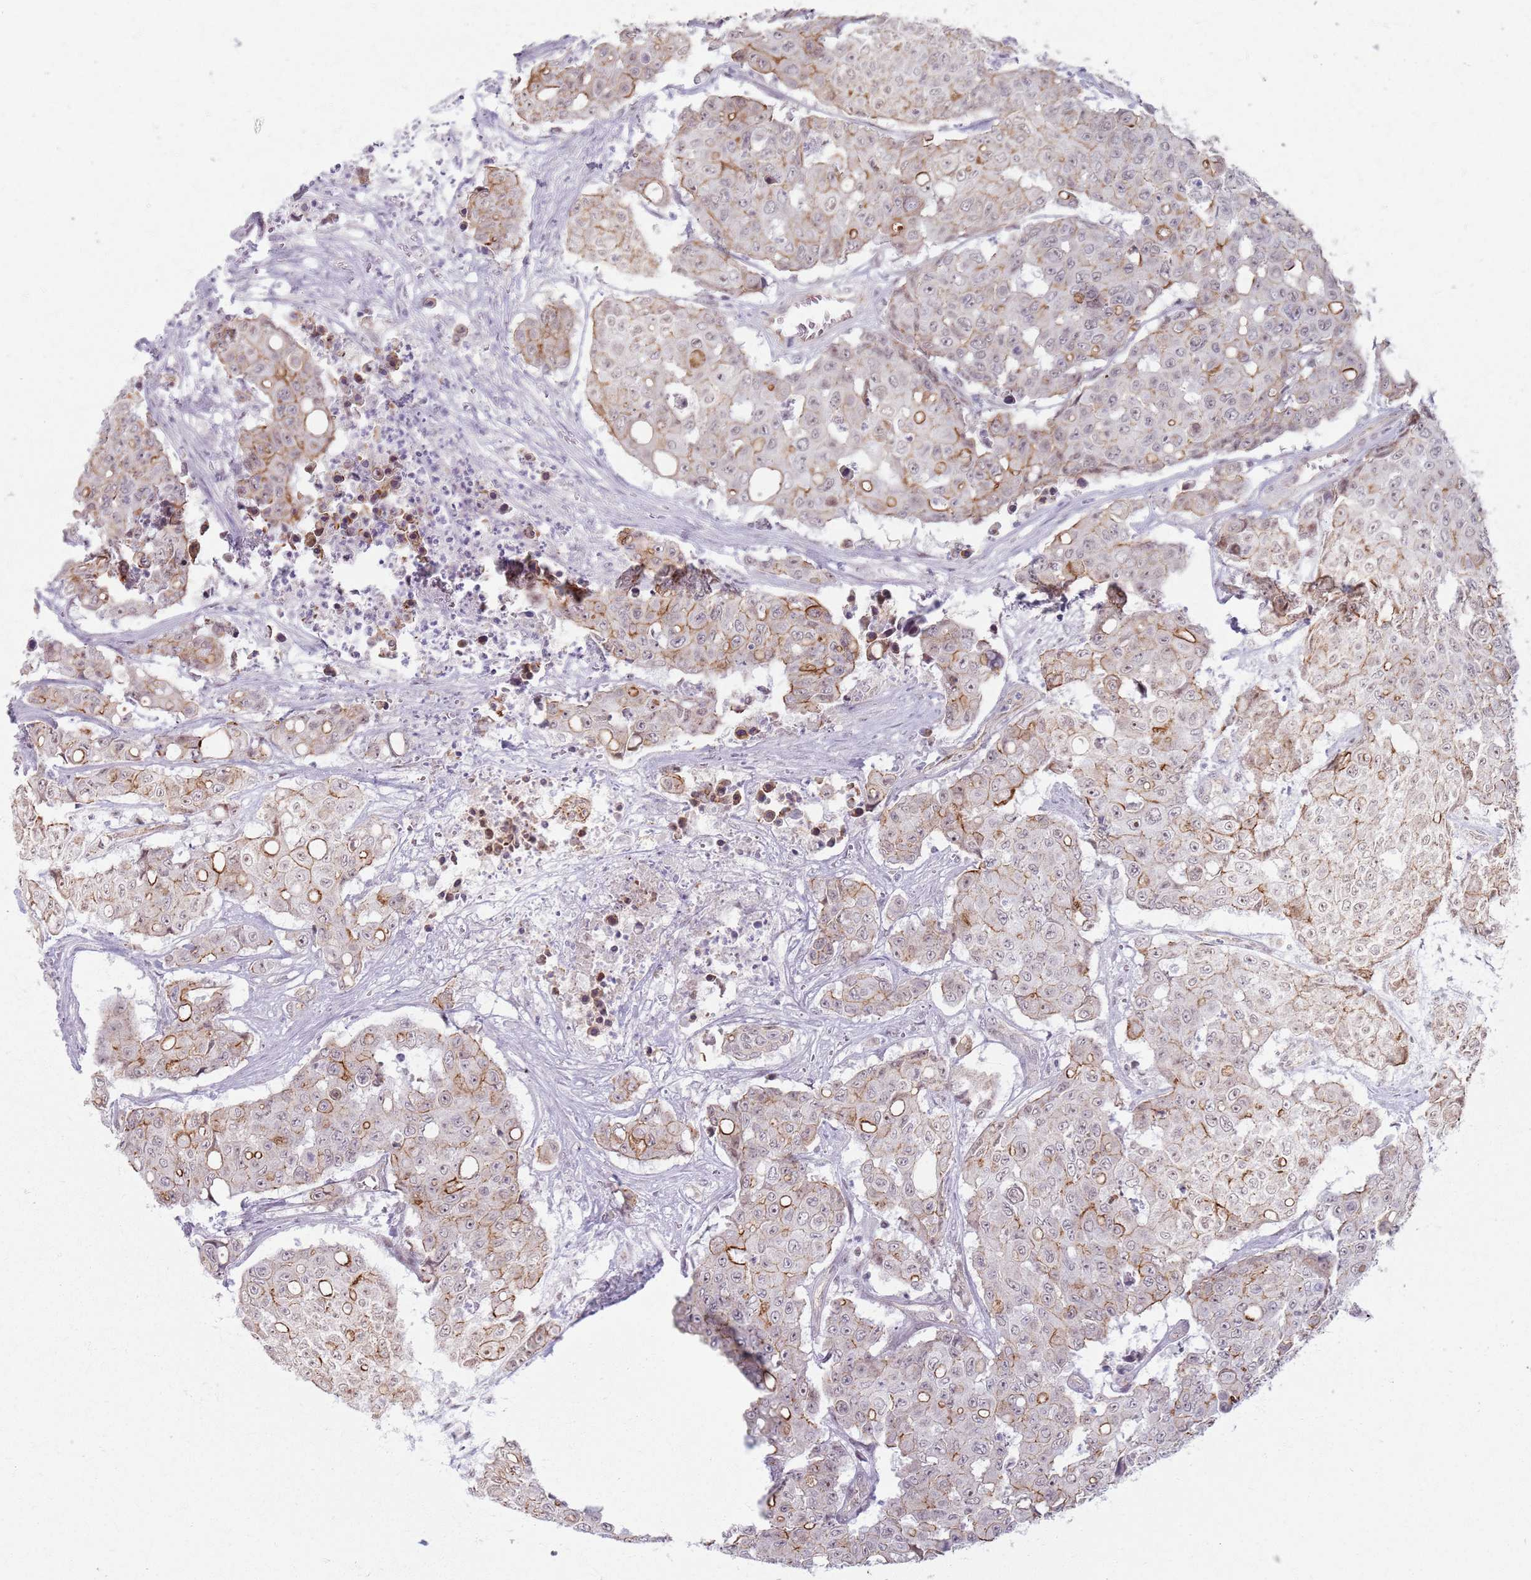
{"staining": {"intensity": "moderate", "quantity": "25%-75%", "location": "cytoplasmic/membranous"}, "tissue": "colorectal cancer", "cell_type": "Tumor cells", "image_type": "cancer", "snomed": [{"axis": "morphology", "description": "Adenocarcinoma, NOS"}, {"axis": "topography", "description": "Colon"}], "caption": "Brown immunohistochemical staining in human adenocarcinoma (colorectal) exhibits moderate cytoplasmic/membranous expression in about 25%-75% of tumor cells. (DAB IHC with brightfield microscopy, high magnification).", "gene": "KCNA5", "patient": {"sex": "male", "age": 51}}